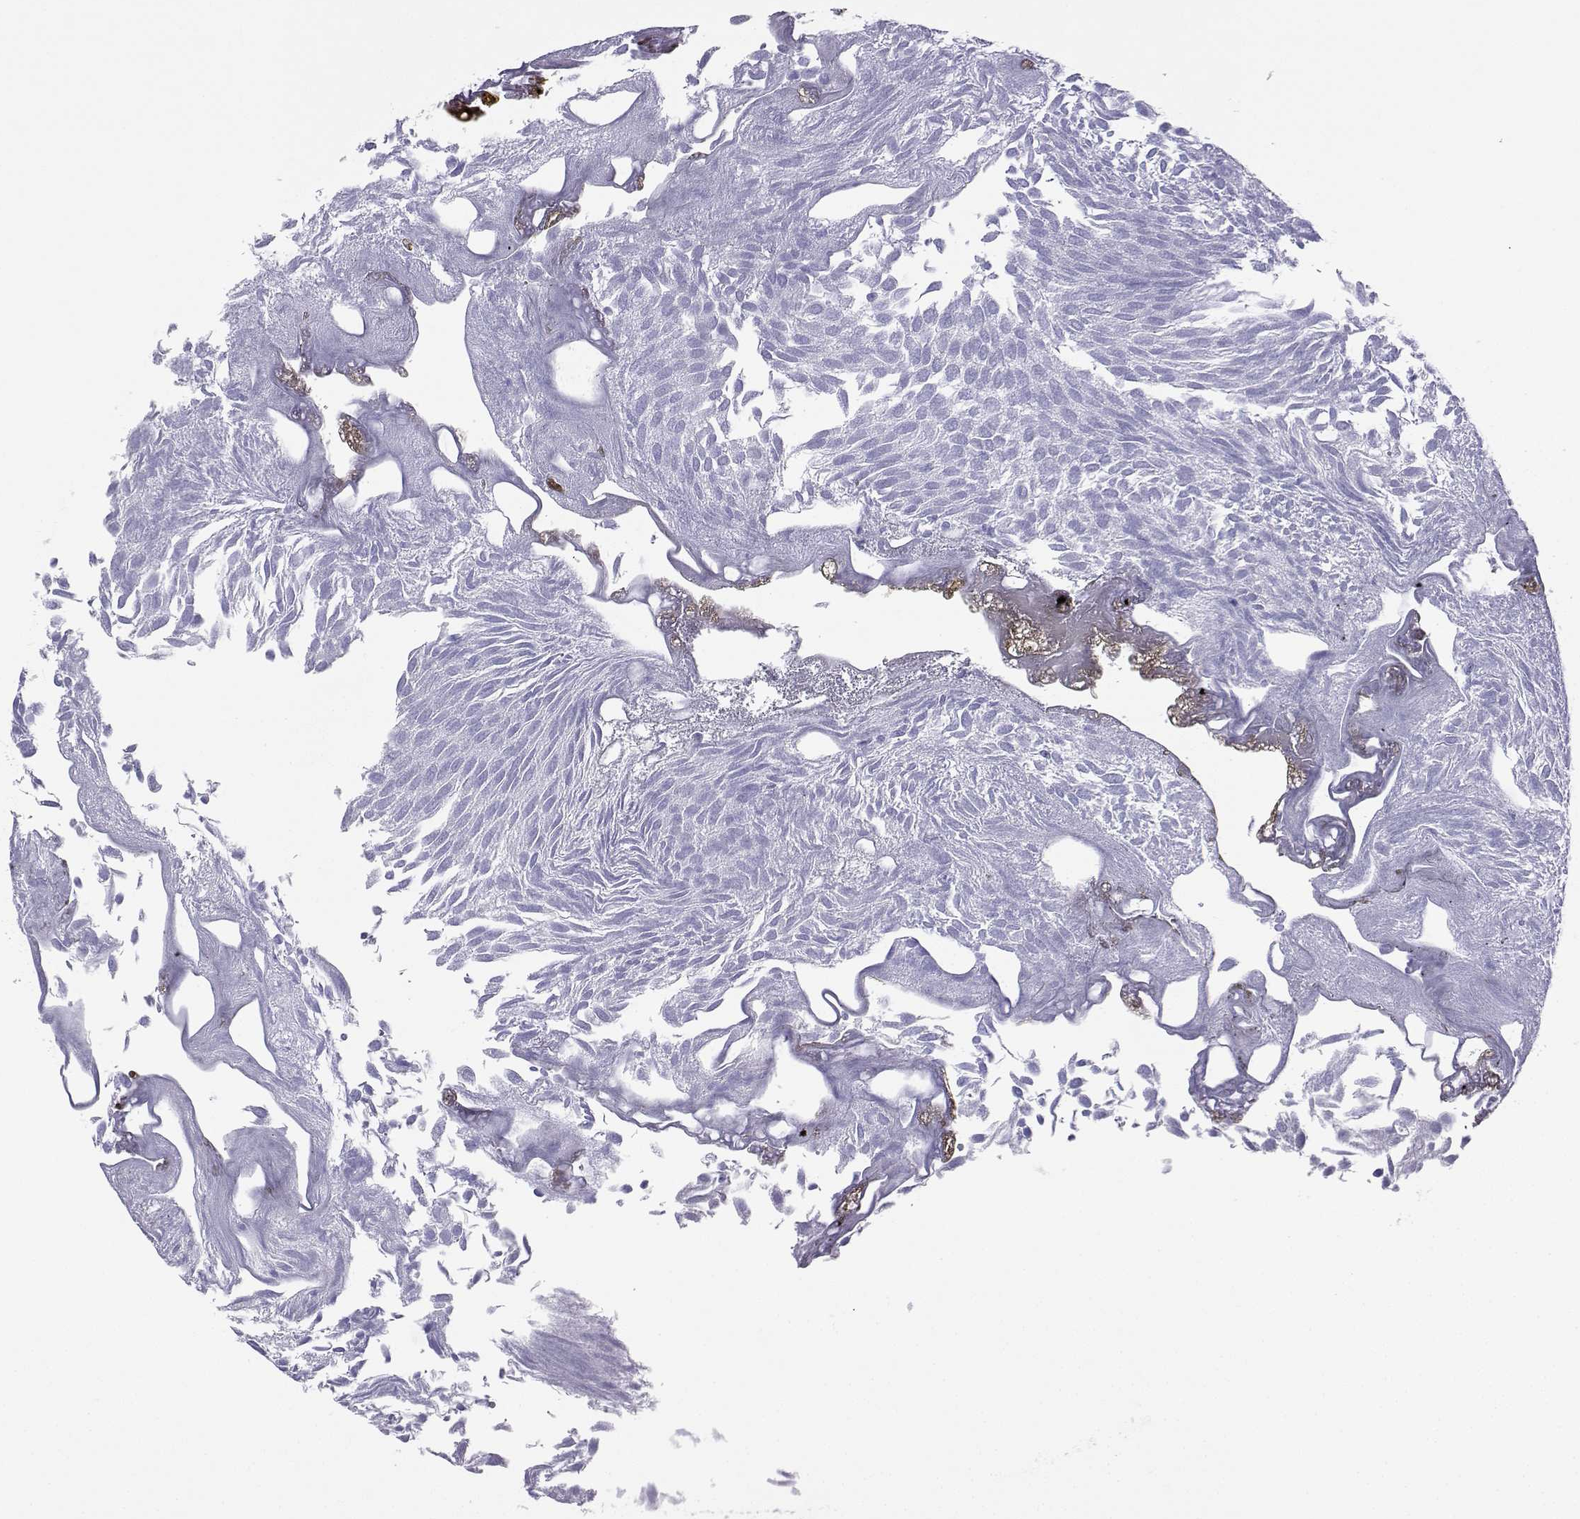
{"staining": {"intensity": "negative", "quantity": "none", "location": "none"}, "tissue": "urothelial cancer", "cell_type": "Tumor cells", "image_type": "cancer", "snomed": [{"axis": "morphology", "description": "Urothelial carcinoma, Low grade"}, {"axis": "topography", "description": "Urinary bladder"}], "caption": "This is an immunohistochemistry histopathology image of urothelial cancer. There is no expression in tumor cells.", "gene": "LORICRIN", "patient": {"sex": "male", "age": 52}}